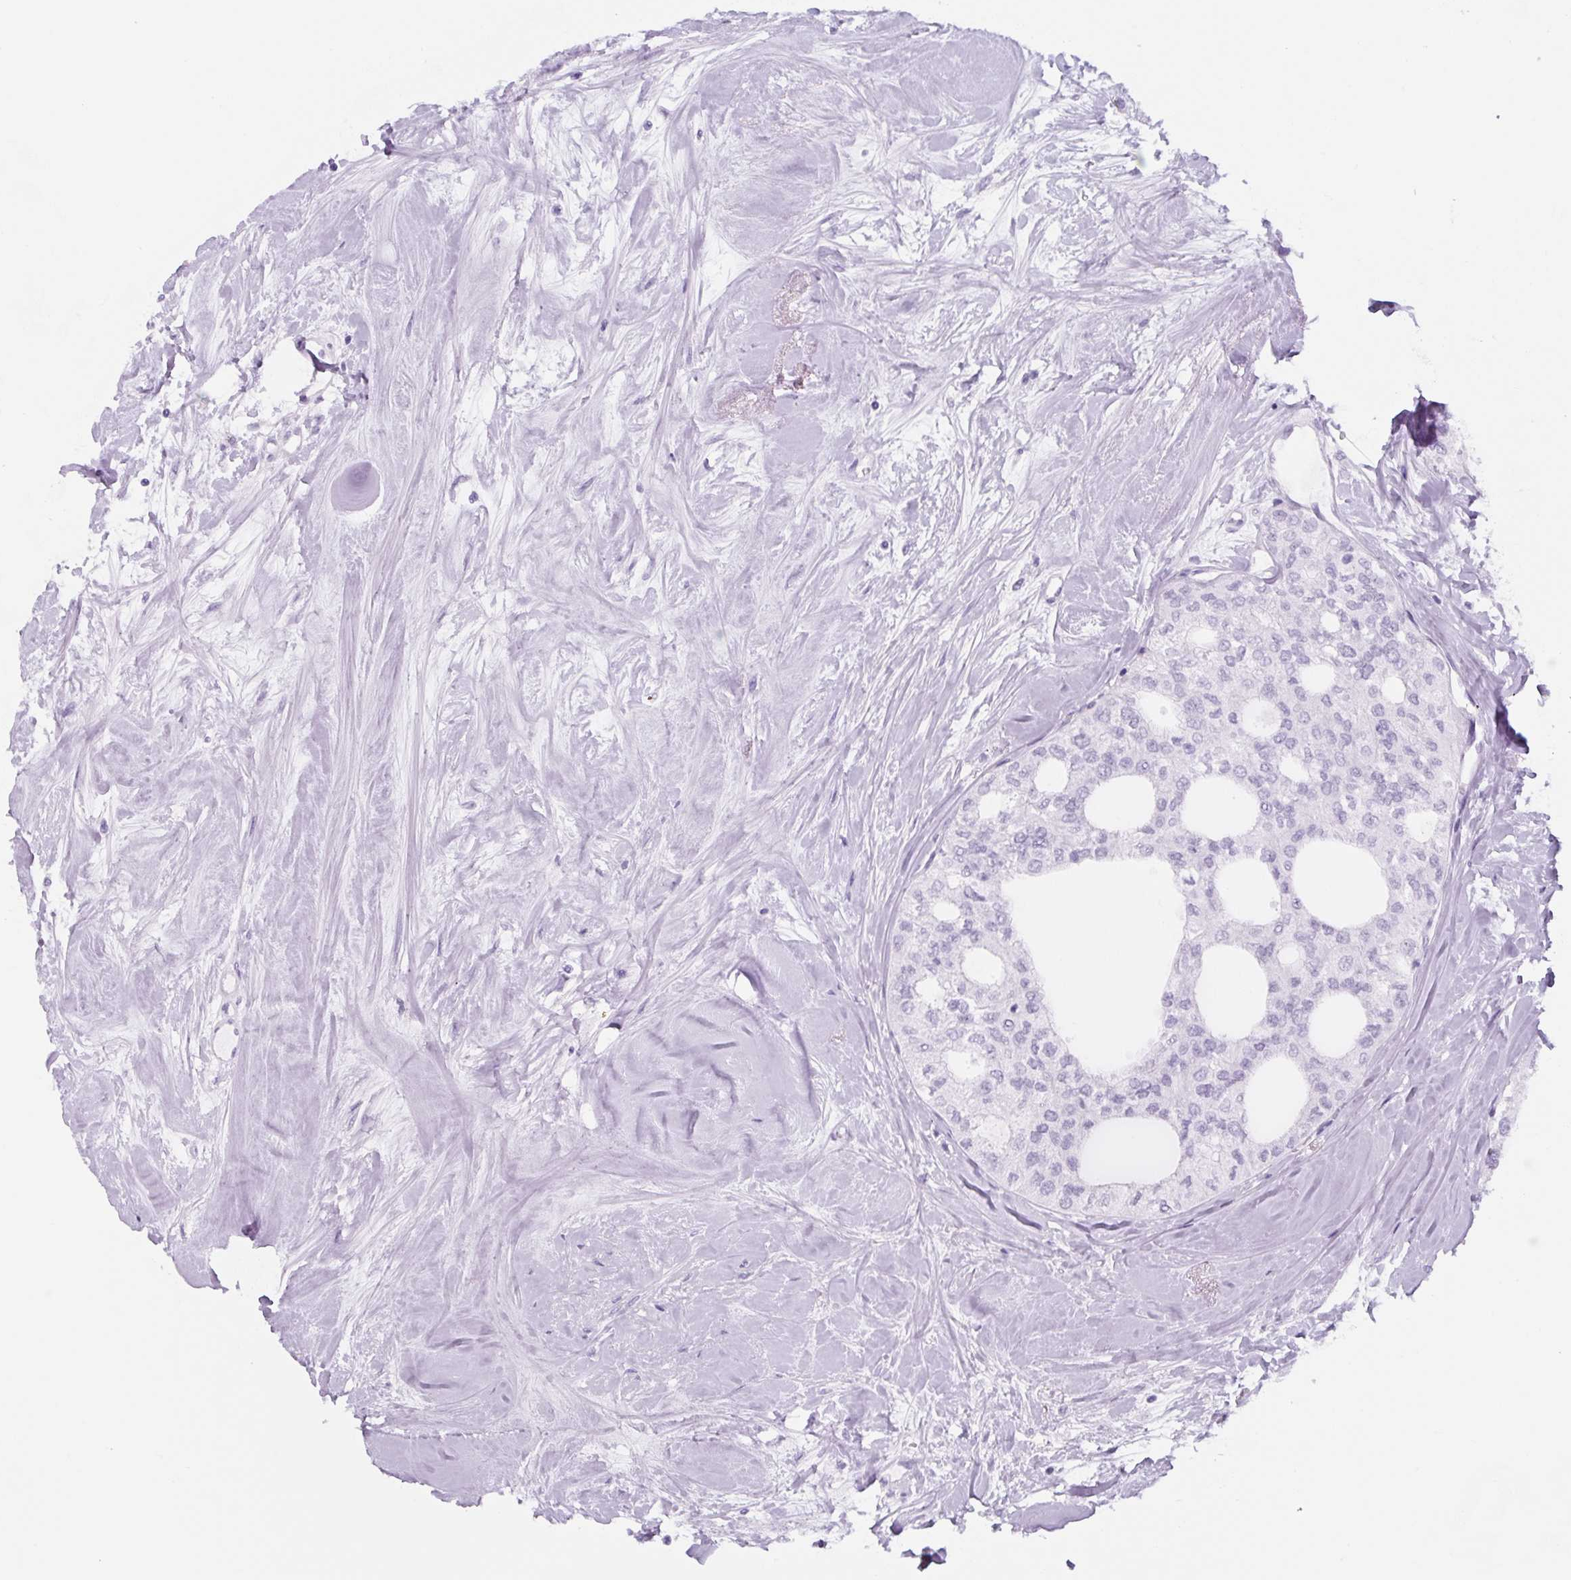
{"staining": {"intensity": "negative", "quantity": "none", "location": "none"}, "tissue": "thyroid cancer", "cell_type": "Tumor cells", "image_type": "cancer", "snomed": [{"axis": "morphology", "description": "Follicular adenoma carcinoma, NOS"}, {"axis": "topography", "description": "Thyroid gland"}], "caption": "The IHC micrograph has no significant positivity in tumor cells of thyroid follicular adenoma carcinoma tissue.", "gene": "TNFRSF8", "patient": {"sex": "male", "age": 75}}